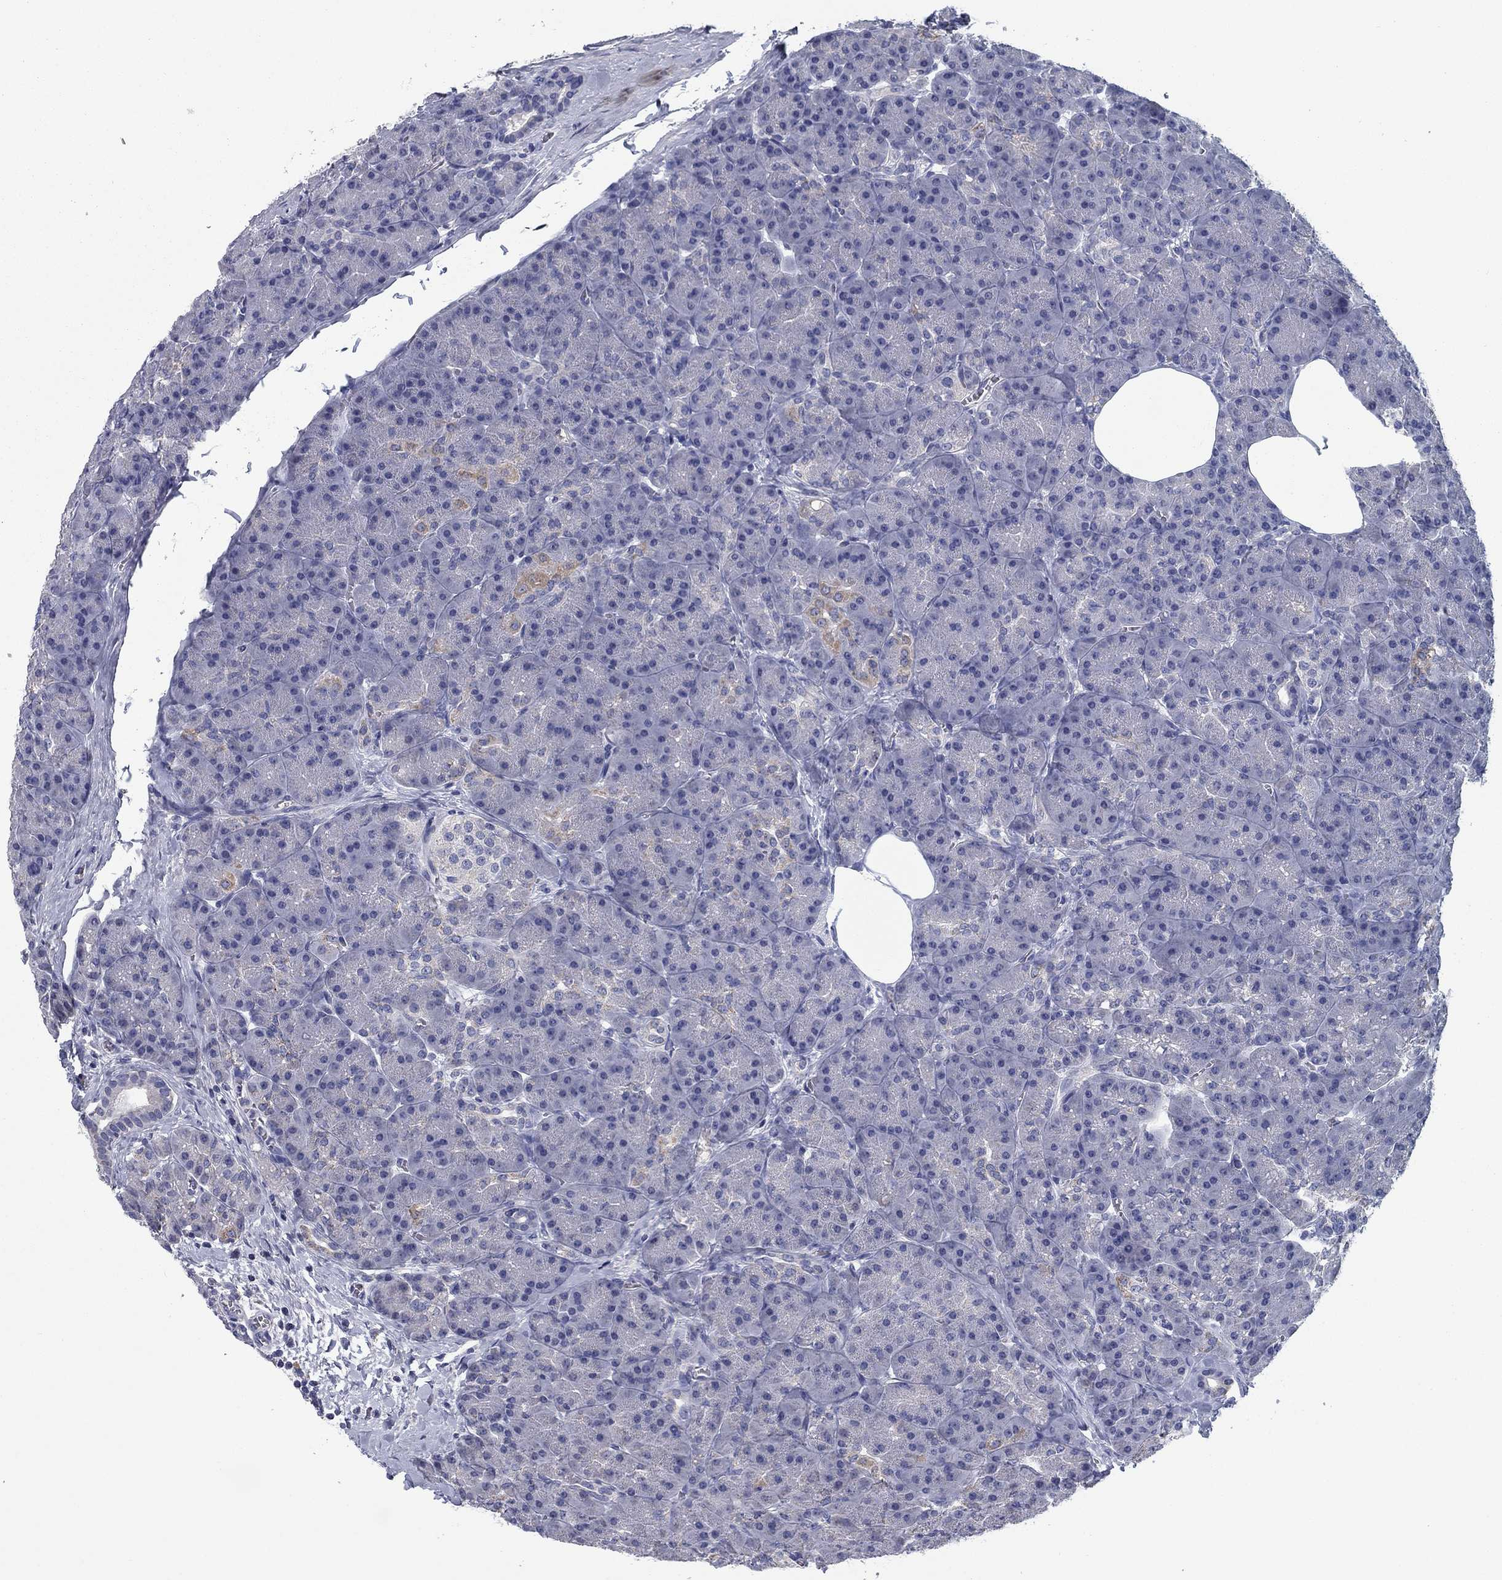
{"staining": {"intensity": "negative", "quantity": "none", "location": "none"}, "tissue": "pancreas", "cell_type": "Exocrine glandular cells", "image_type": "normal", "snomed": [{"axis": "morphology", "description": "Normal tissue, NOS"}, {"axis": "topography", "description": "Pancreas"}], "caption": "Protein analysis of benign pancreas exhibits no significant expression in exocrine glandular cells.", "gene": "FRK", "patient": {"sex": "male", "age": 57}}